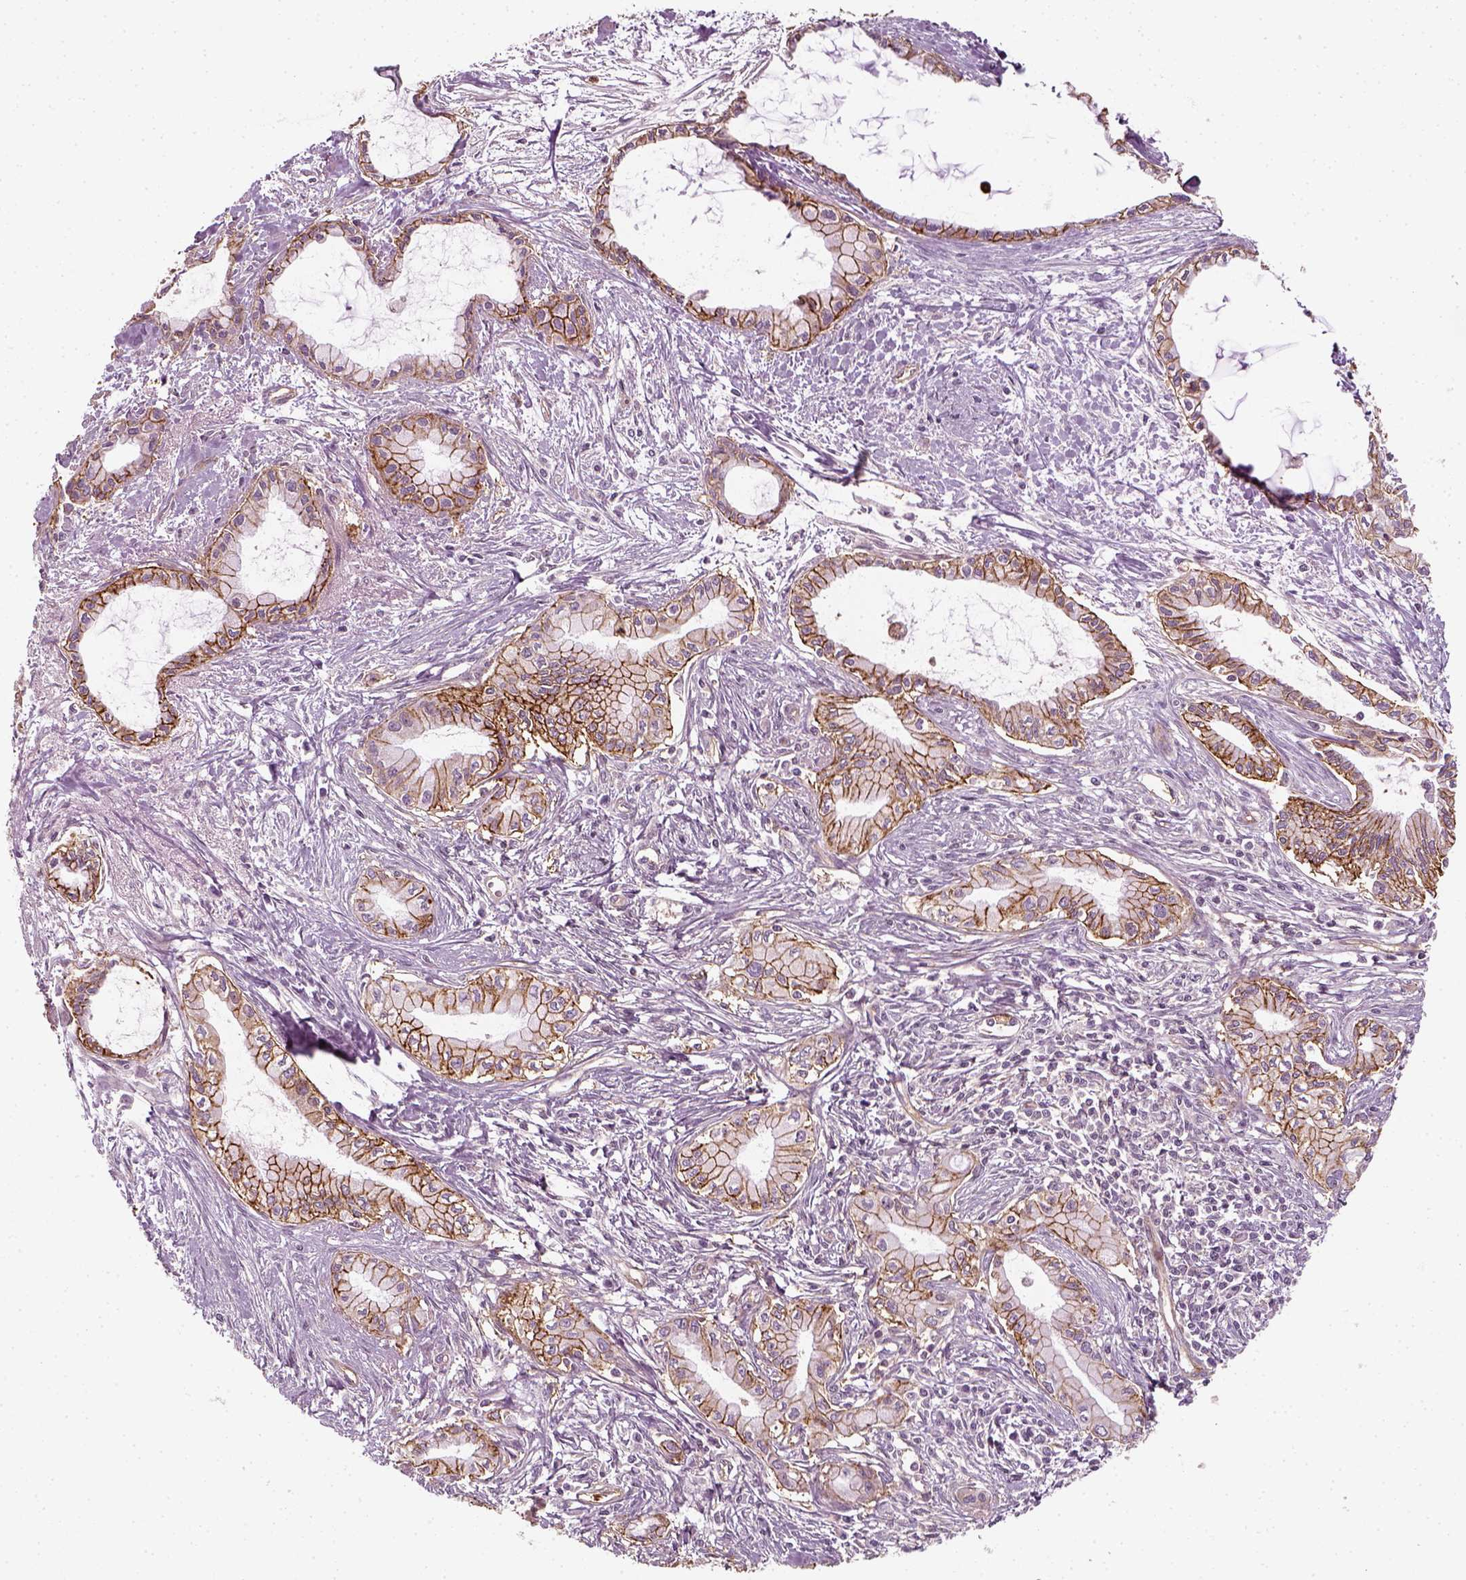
{"staining": {"intensity": "strong", "quantity": ">75%", "location": "cytoplasmic/membranous"}, "tissue": "pancreatic cancer", "cell_type": "Tumor cells", "image_type": "cancer", "snomed": [{"axis": "morphology", "description": "Adenocarcinoma, NOS"}, {"axis": "topography", "description": "Pancreas"}], "caption": "Pancreatic cancer (adenocarcinoma) was stained to show a protein in brown. There is high levels of strong cytoplasmic/membranous expression in approximately >75% of tumor cells.", "gene": "NPTN", "patient": {"sex": "male", "age": 48}}